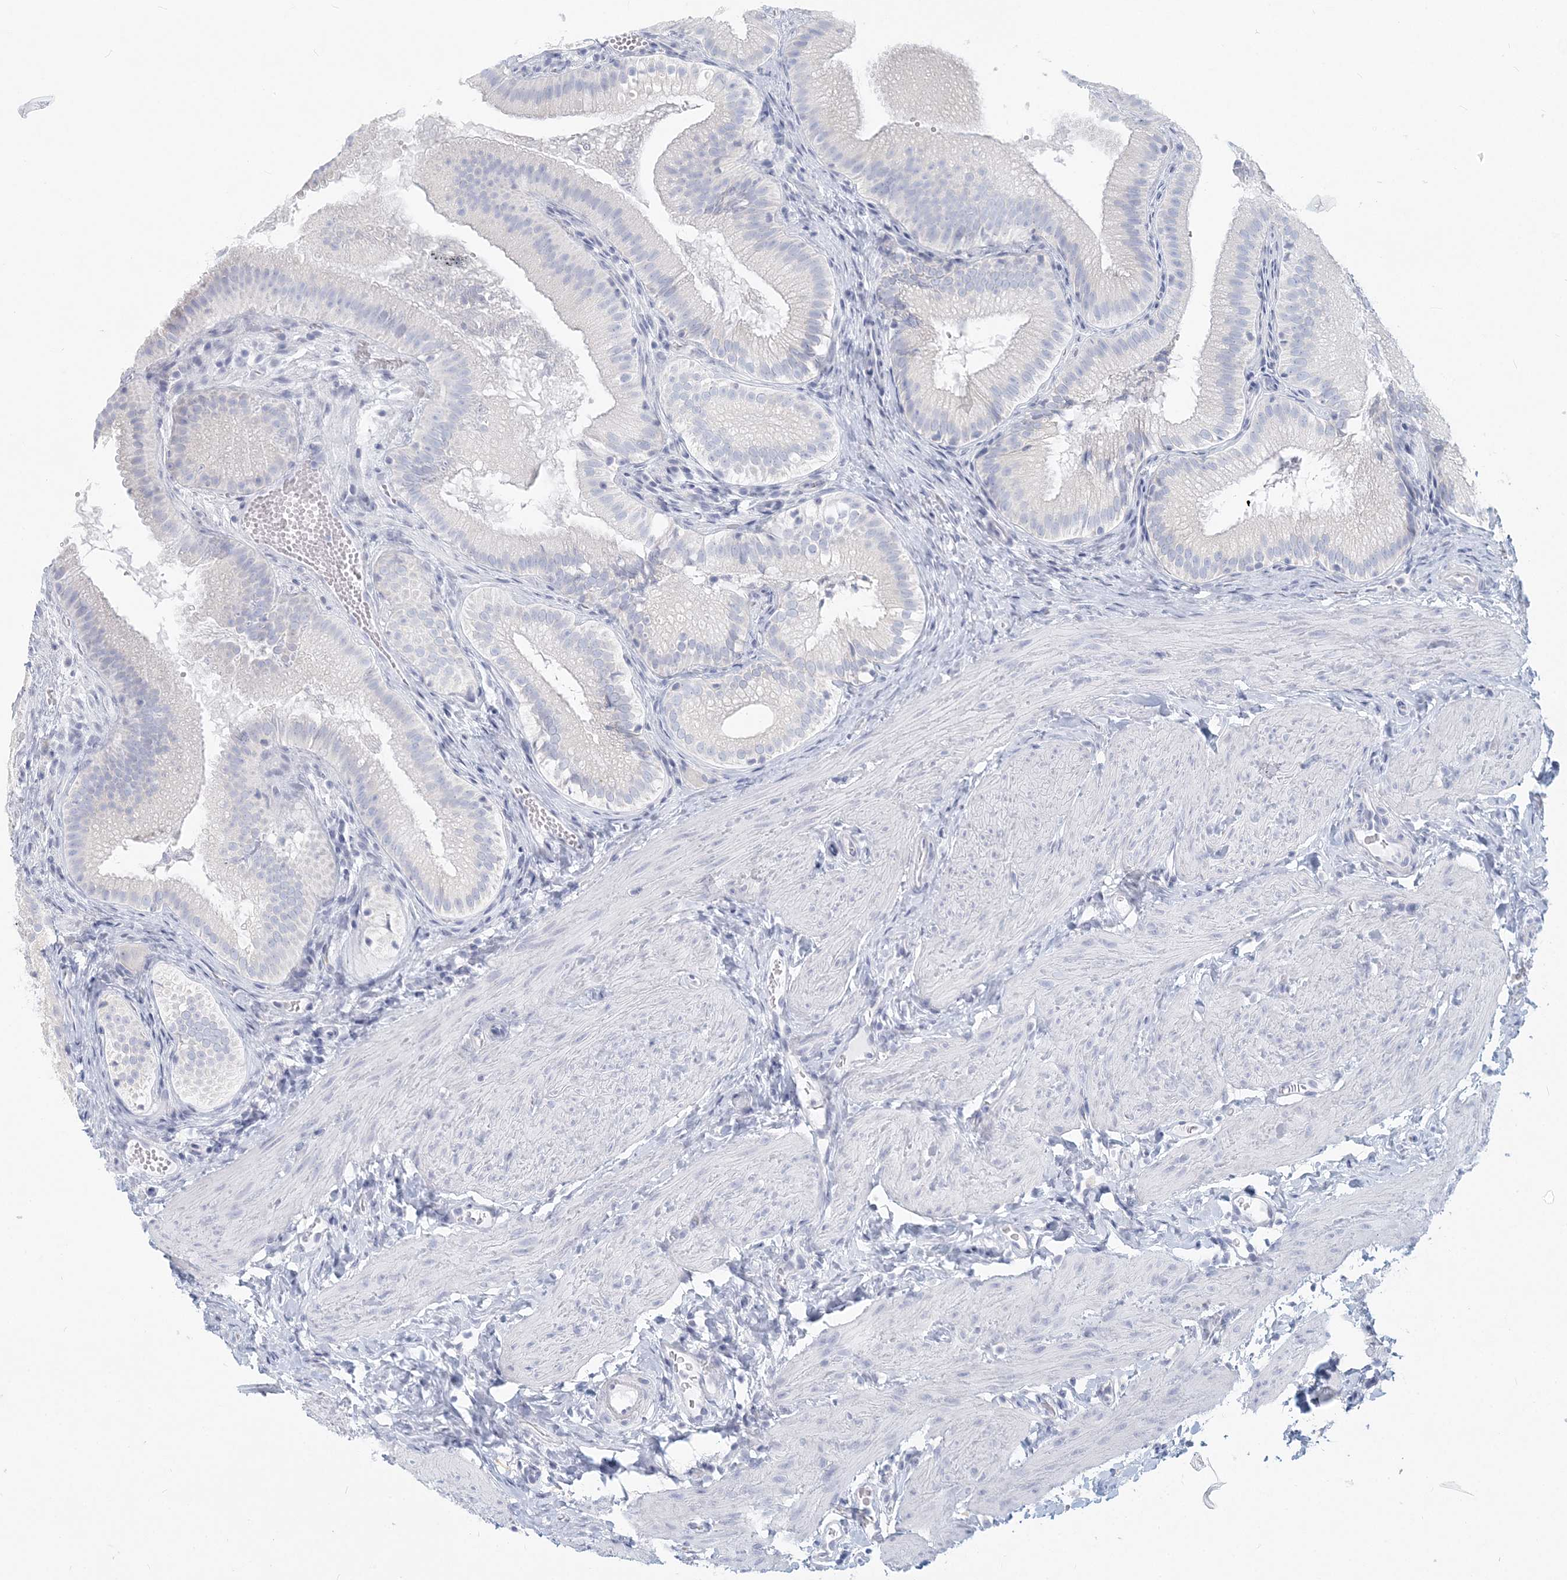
{"staining": {"intensity": "negative", "quantity": "none", "location": "none"}, "tissue": "gallbladder", "cell_type": "Glandular cells", "image_type": "normal", "snomed": [{"axis": "morphology", "description": "Normal tissue, NOS"}, {"axis": "topography", "description": "Gallbladder"}], "caption": "Image shows no significant protein staining in glandular cells of normal gallbladder.", "gene": "CSN1S1", "patient": {"sex": "female", "age": 30}}